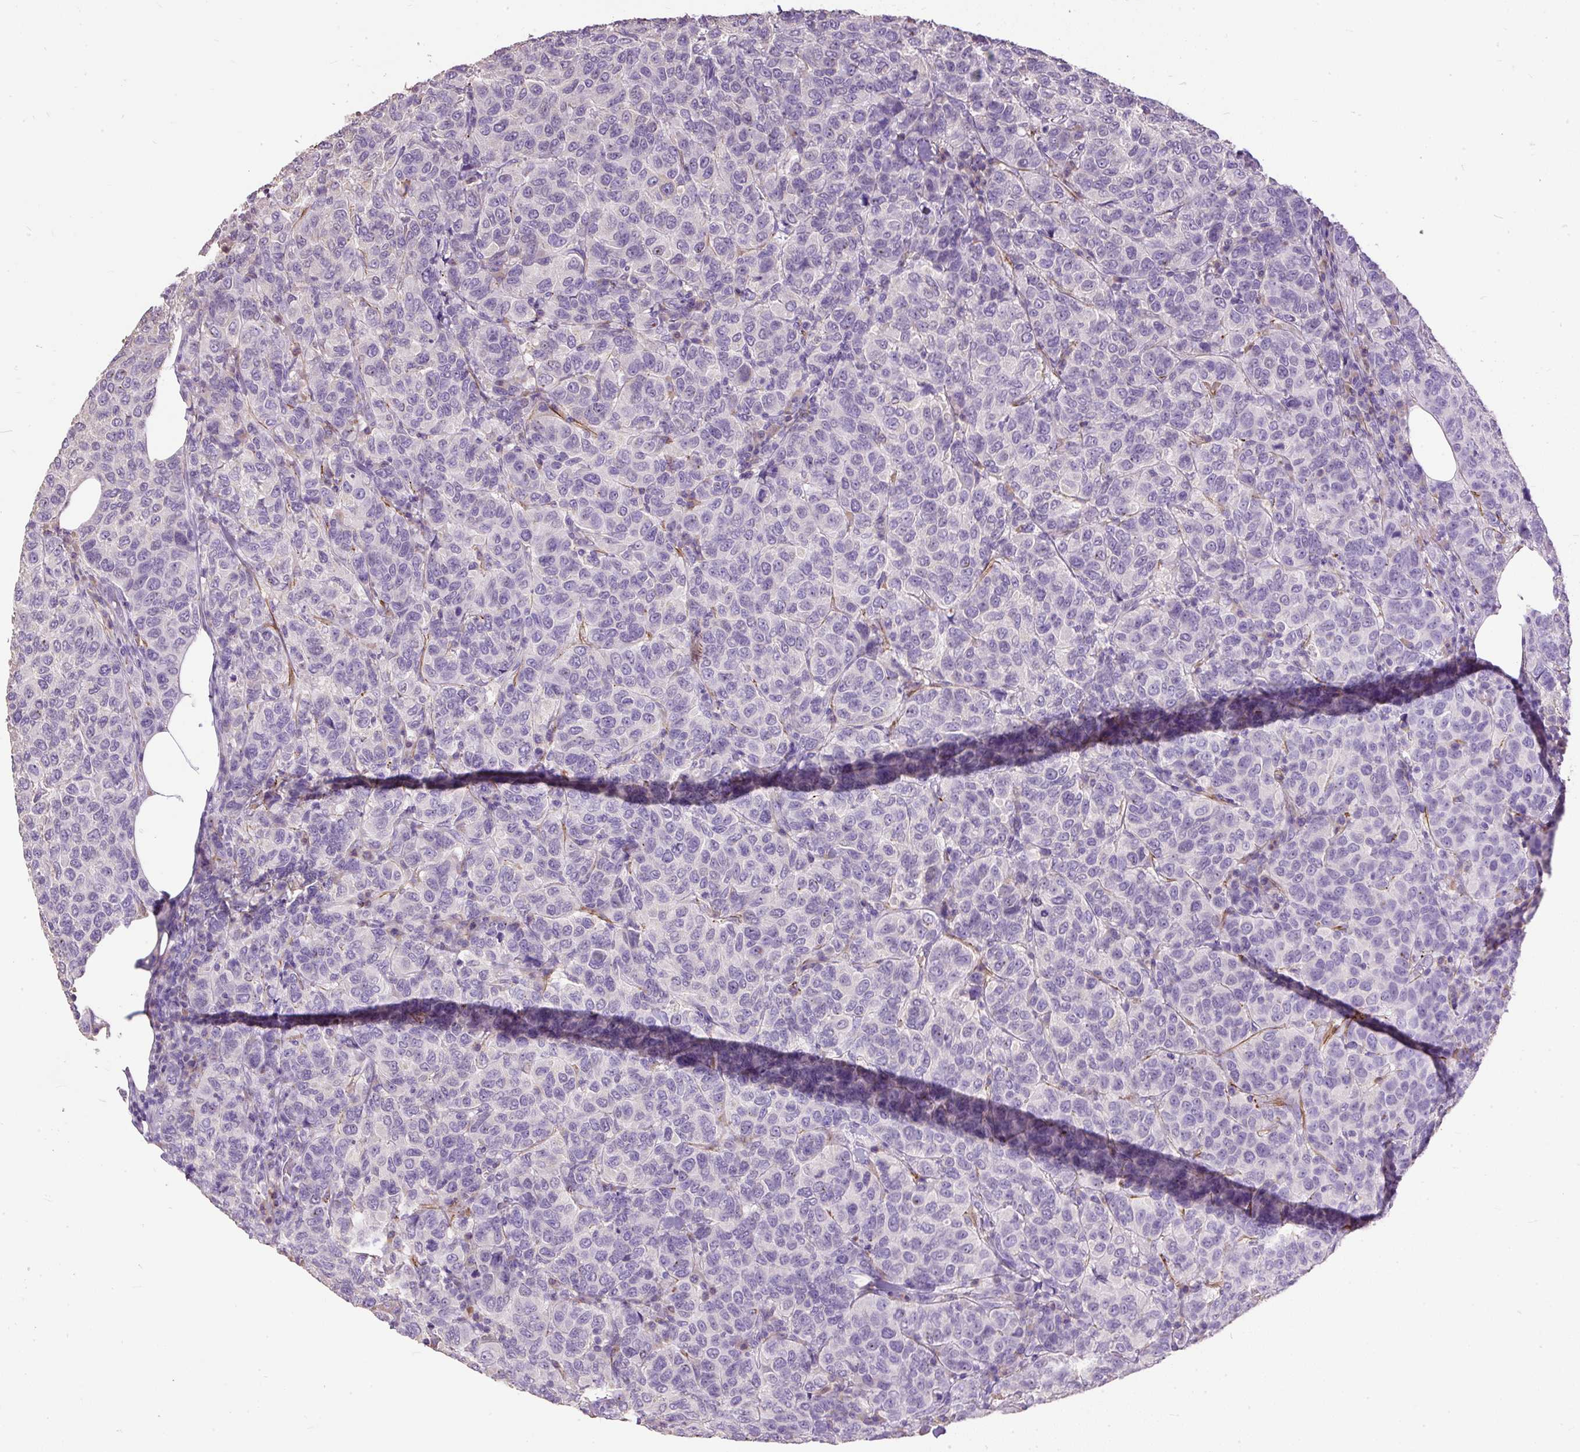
{"staining": {"intensity": "negative", "quantity": "none", "location": "none"}, "tissue": "breast cancer", "cell_type": "Tumor cells", "image_type": "cancer", "snomed": [{"axis": "morphology", "description": "Duct carcinoma"}, {"axis": "topography", "description": "Breast"}], "caption": "Image shows no protein positivity in tumor cells of intraductal carcinoma (breast) tissue.", "gene": "GBX1", "patient": {"sex": "female", "age": 55}}